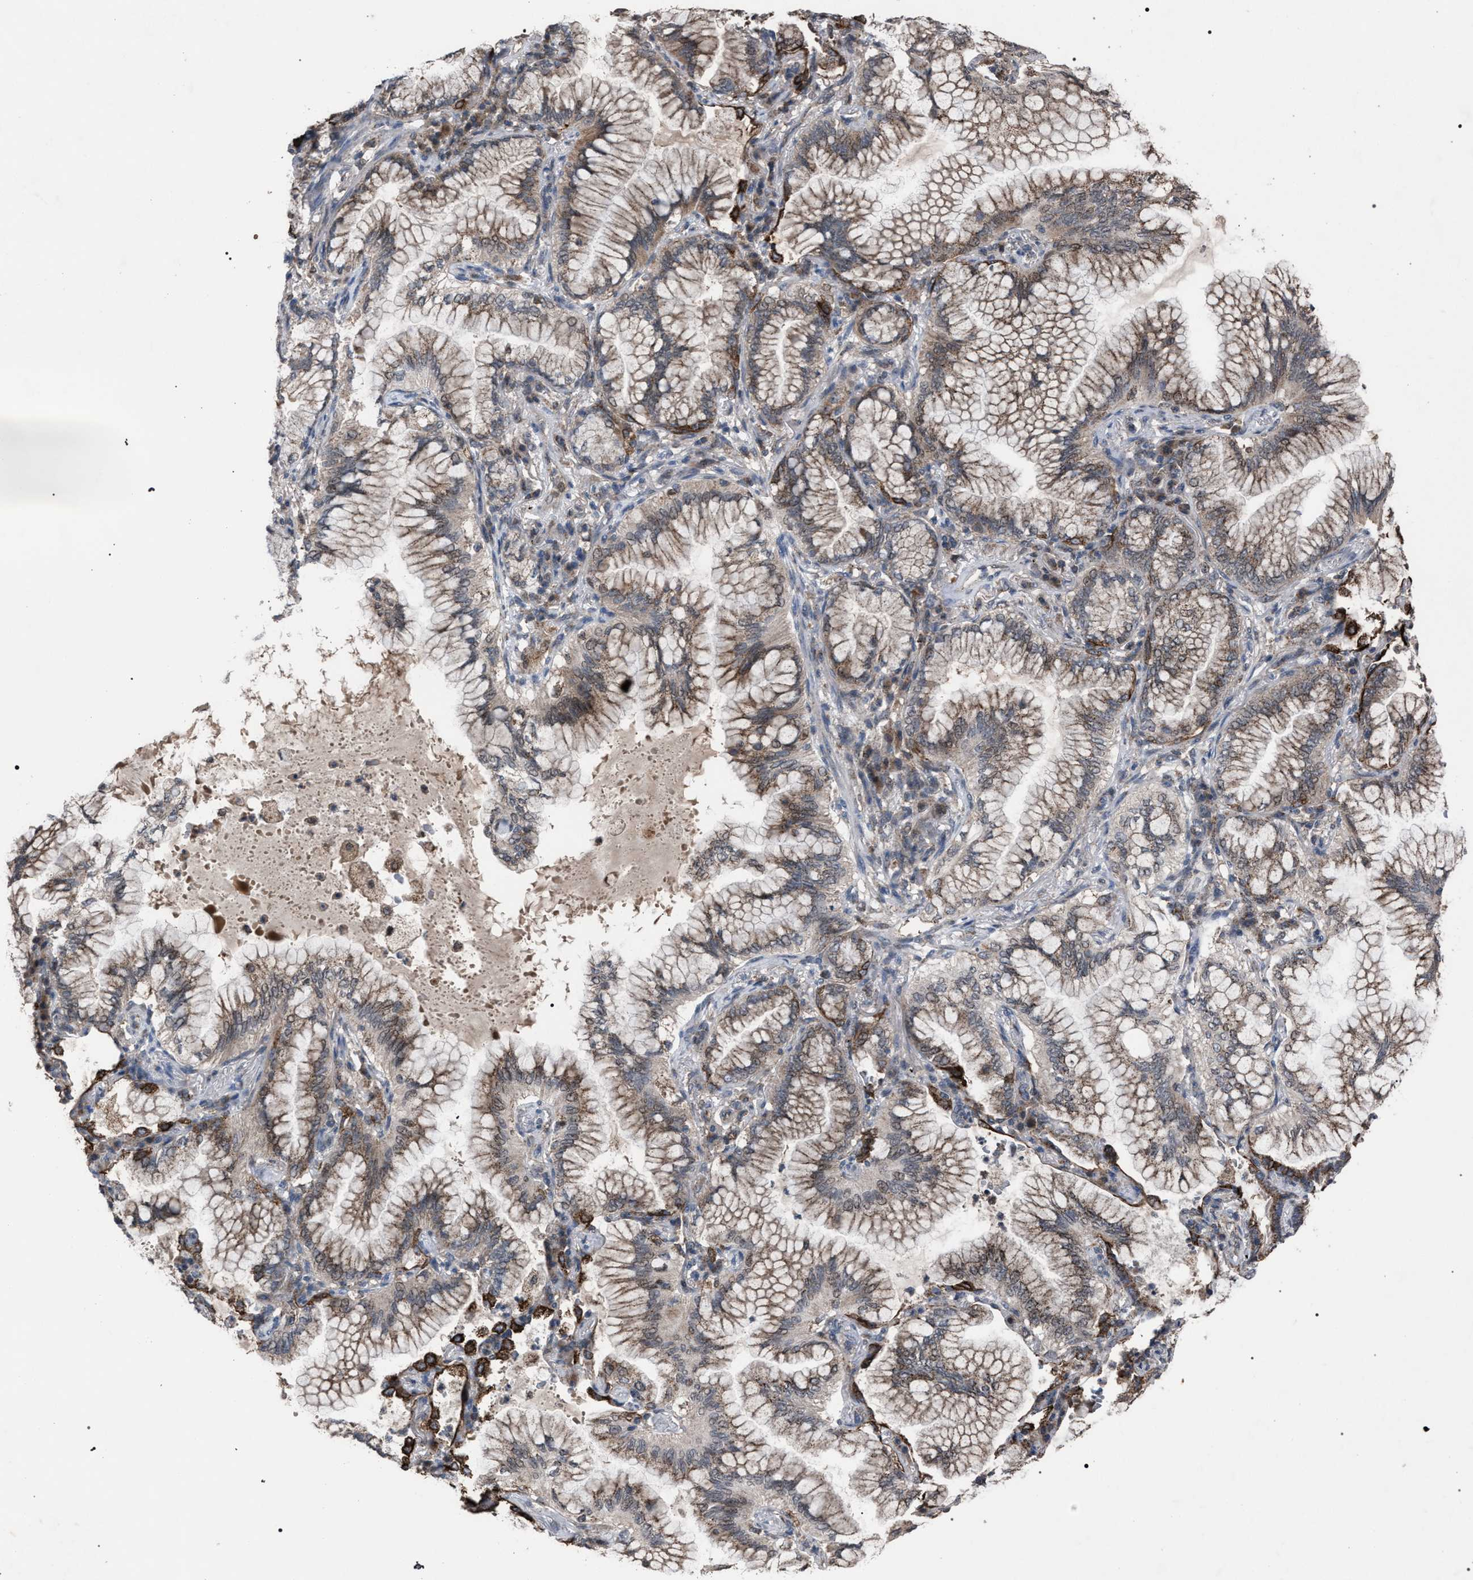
{"staining": {"intensity": "weak", "quantity": ">75%", "location": "cytoplasmic/membranous"}, "tissue": "lung cancer", "cell_type": "Tumor cells", "image_type": "cancer", "snomed": [{"axis": "morphology", "description": "Adenocarcinoma, NOS"}, {"axis": "topography", "description": "Lung"}], "caption": "Human lung cancer (adenocarcinoma) stained with a brown dye displays weak cytoplasmic/membranous positive expression in about >75% of tumor cells.", "gene": "HSD17B4", "patient": {"sex": "female", "age": 70}}